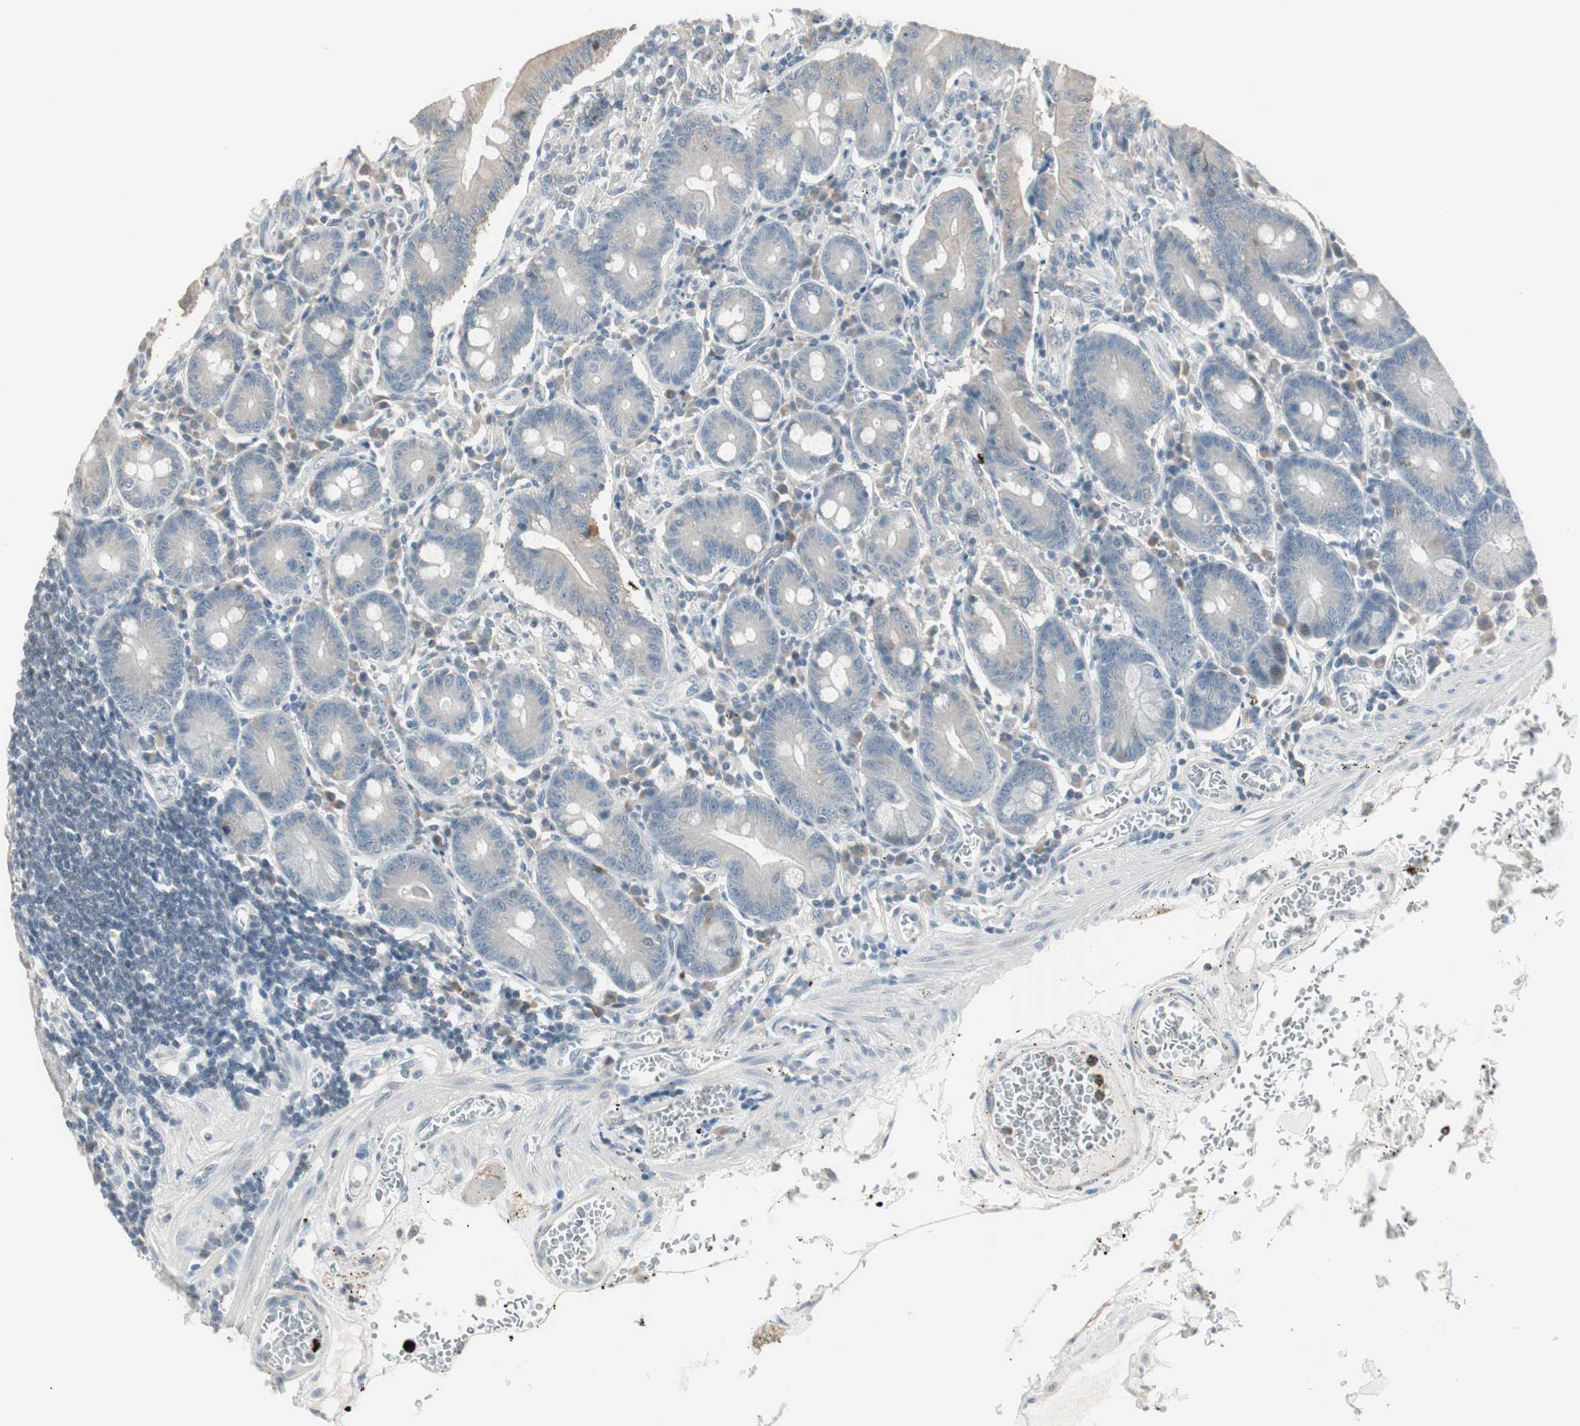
{"staining": {"intensity": "moderate", "quantity": ">75%", "location": "cytoplasmic/membranous"}, "tissue": "small intestine", "cell_type": "Glandular cells", "image_type": "normal", "snomed": [{"axis": "morphology", "description": "Normal tissue, NOS"}, {"axis": "topography", "description": "Small intestine"}], "caption": "Moderate cytoplasmic/membranous expression is seen in about >75% of glandular cells in normal small intestine.", "gene": "PDZK1", "patient": {"sex": "male", "age": 71}}